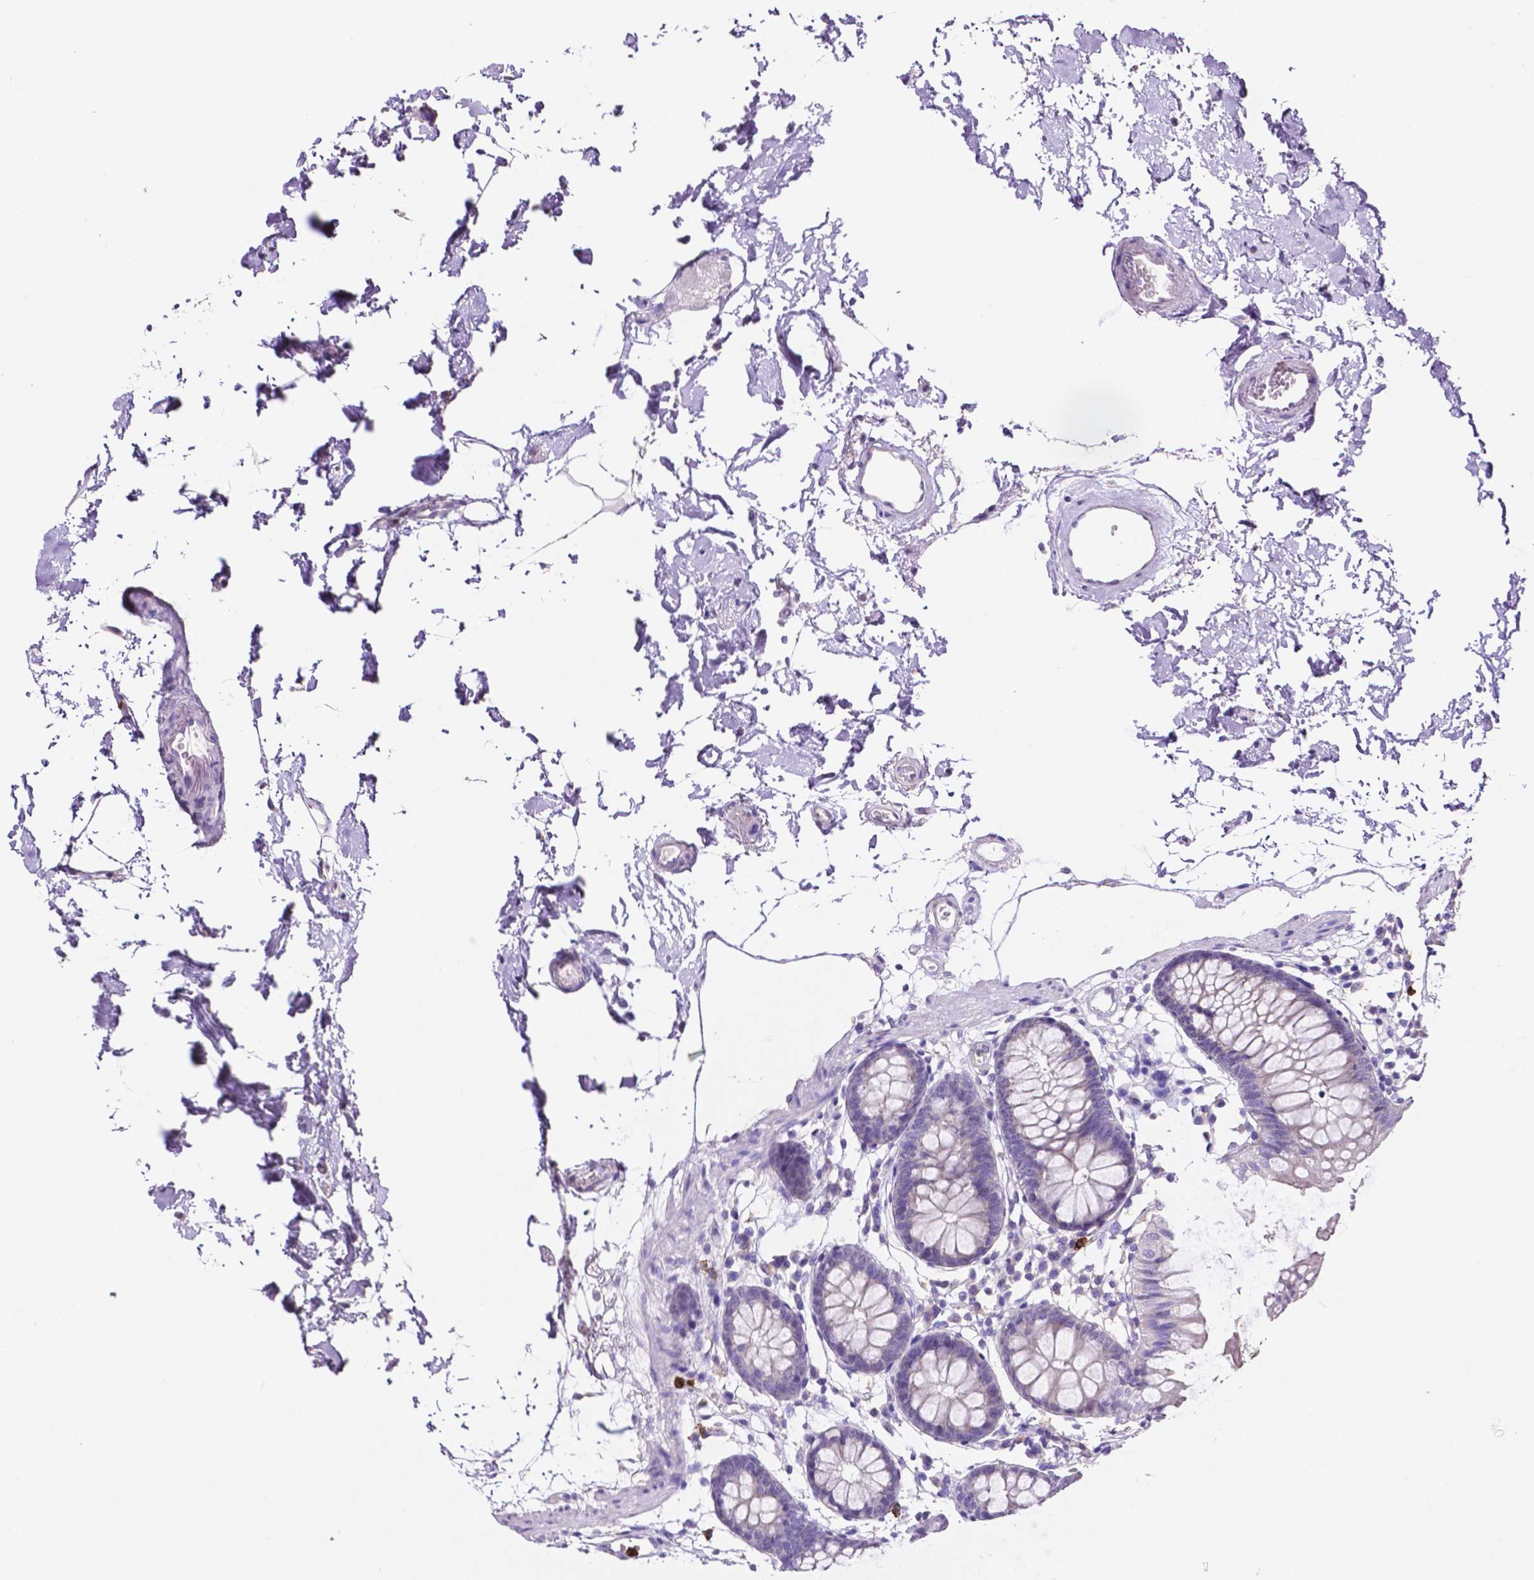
{"staining": {"intensity": "negative", "quantity": "none", "location": "none"}, "tissue": "colon", "cell_type": "Endothelial cells", "image_type": "normal", "snomed": [{"axis": "morphology", "description": "Normal tissue, NOS"}, {"axis": "topography", "description": "Colon"}], "caption": "IHC of normal colon exhibits no expression in endothelial cells.", "gene": "MMP9", "patient": {"sex": "female", "age": 84}}